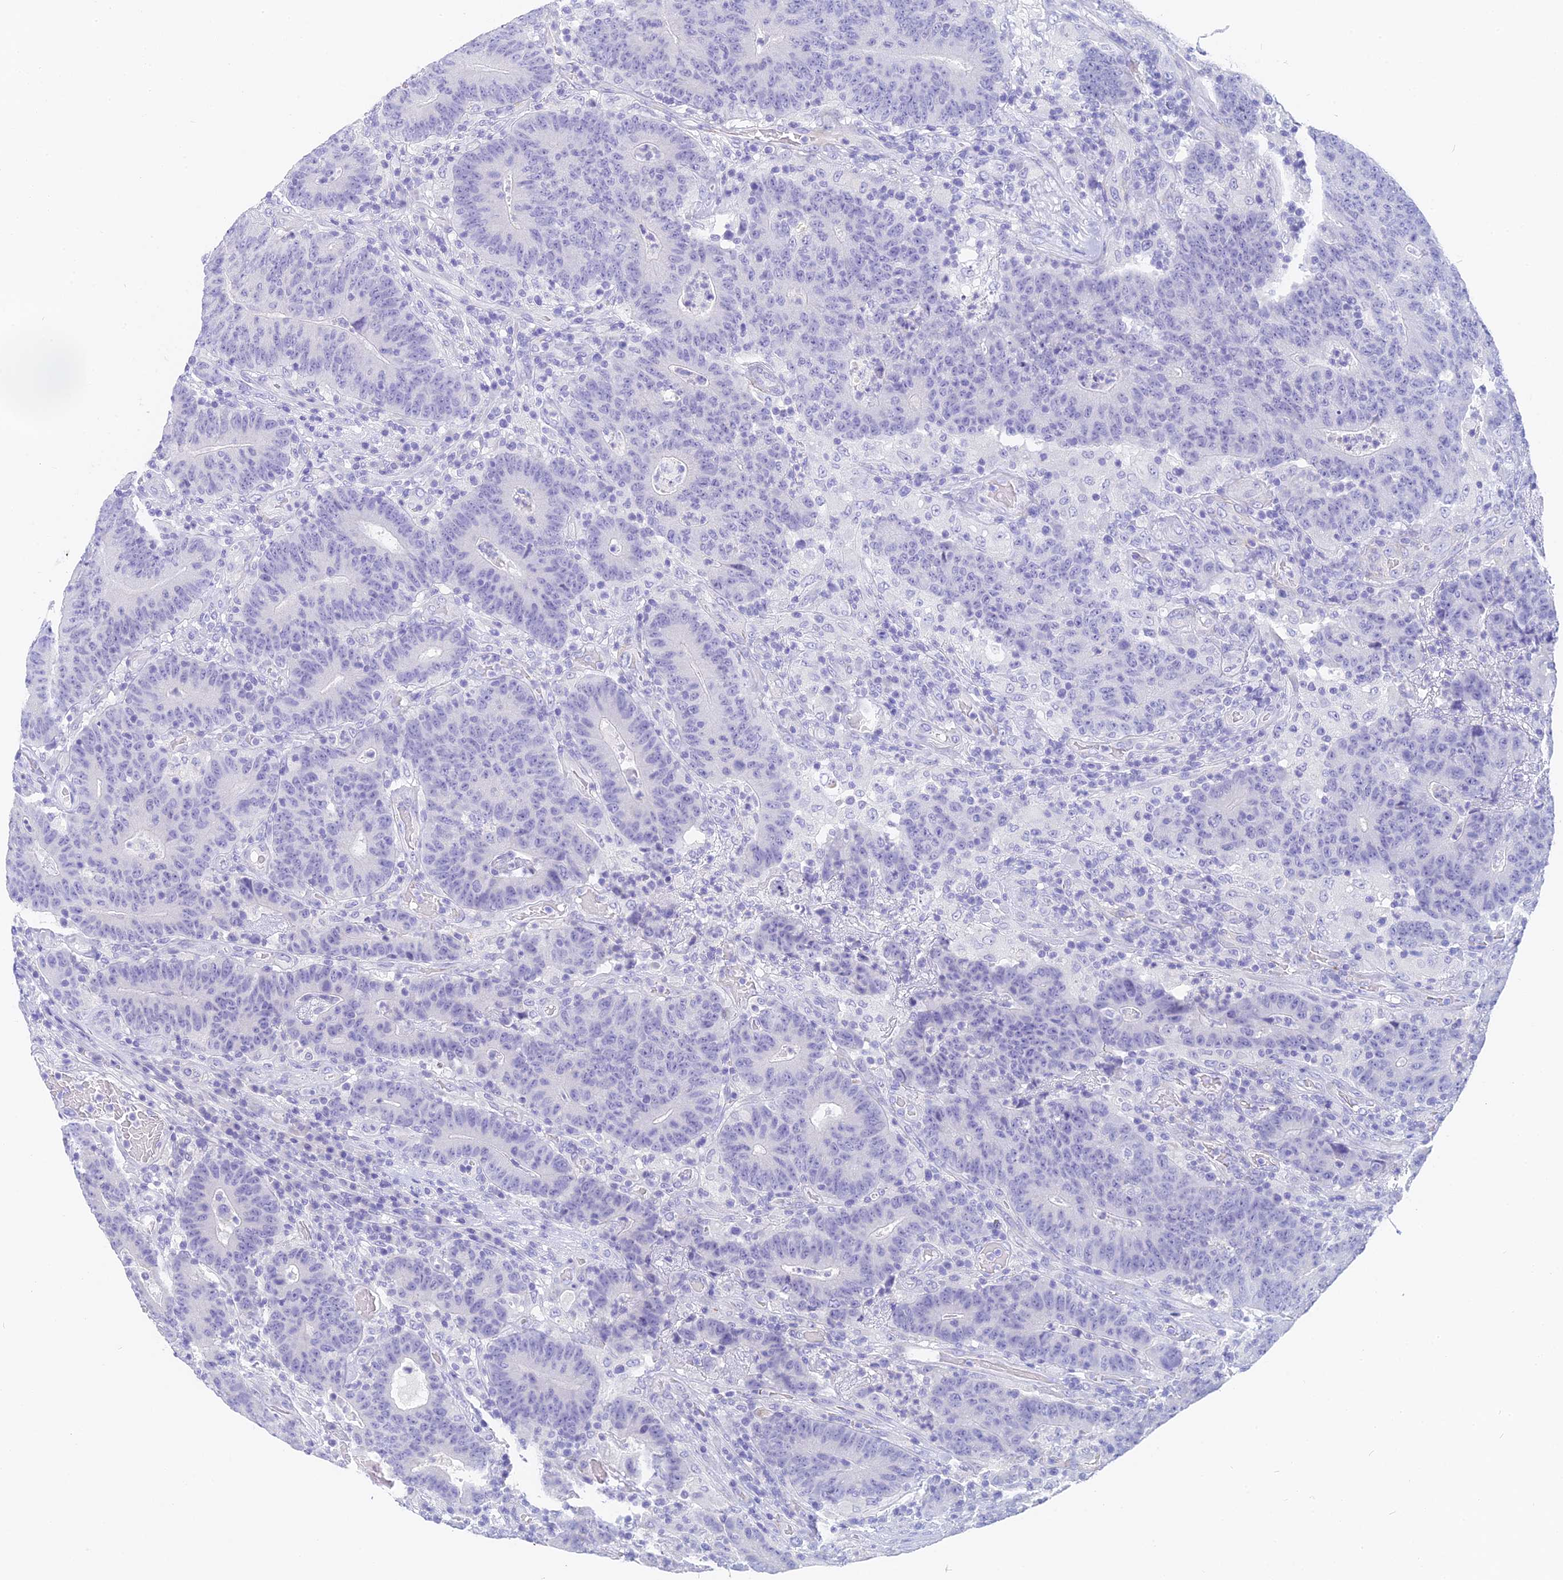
{"staining": {"intensity": "negative", "quantity": "none", "location": "none"}, "tissue": "colorectal cancer", "cell_type": "Tumor cells", "image_type": "cancer", "snomed": [{"axis": "morphology", "description": "Normal tissue, NOS"}, {"axis": "morphology", "description": "Adenocarcinoma, NOS"}, {"axis": "topography", "description": "Colon"}], "caption": "An immunohistochemistry (IHC) micrograph of colorectal adenocarcinoma is shown. There is no staining in tumor cells of colorectal adenocarcinoma.", "gene": "SLC36A2", "patient": {"sex": "female", "age": 75}}